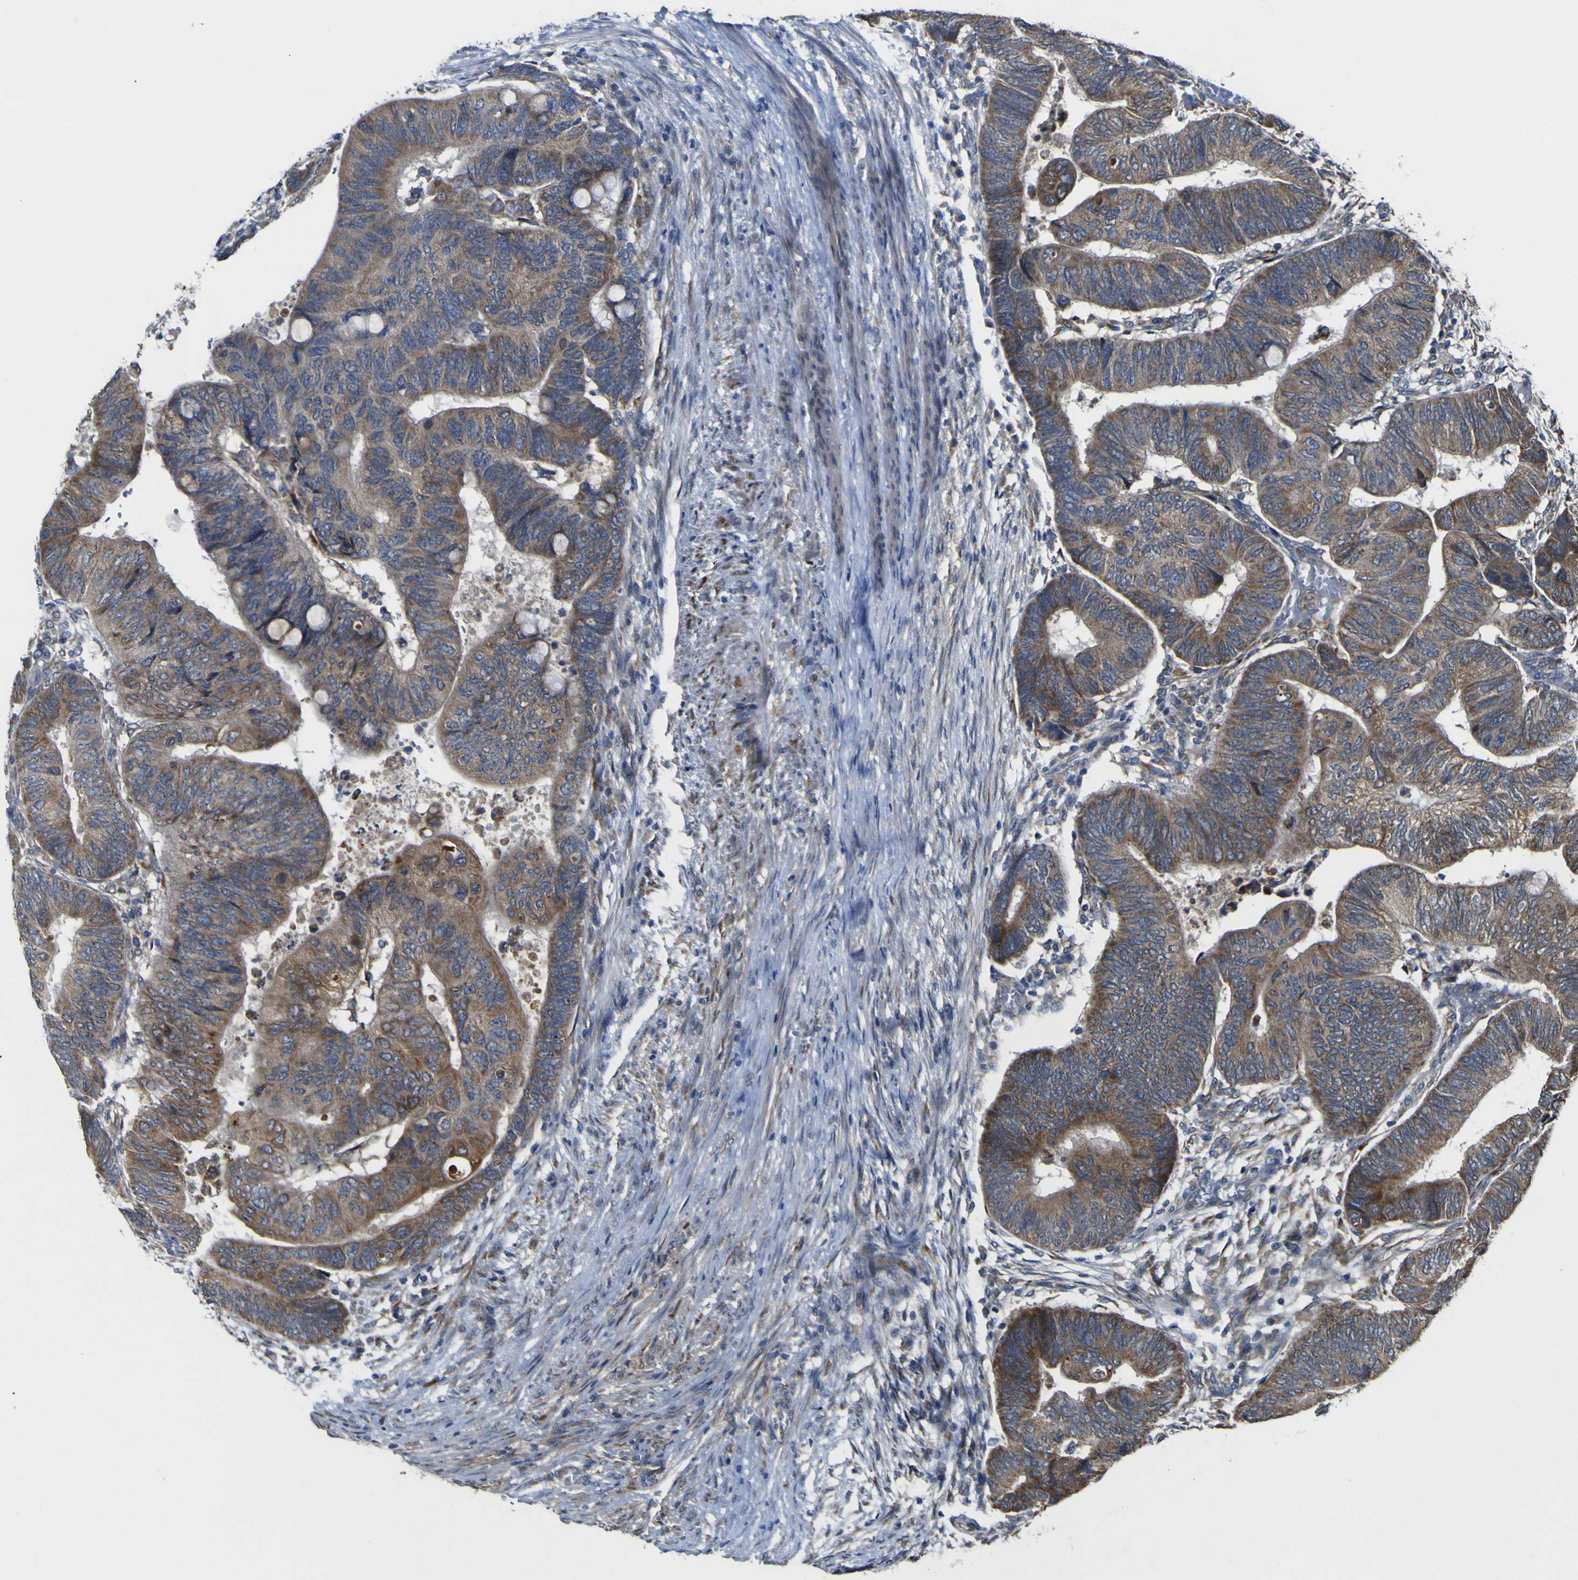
{"staining": {"intensity": "moderate", "quantity": ">75%", "location": "cytoplasmic/membranous"}, "tissue": "colorectal cancer", "cell_type": "Tumor cells", "image_type": "cancer", "snomed": [{"axis": "morphology", "description": "Normal tissue, NOS"}, {"axis": "morphology", "description": "Adenocarcinoma, NOS"}, {"axis": "topography", "description": "Rectum"}, {"axis": "topography", "description": "Peripheral nerve tissue"}], "caption": "This image displays IHC staining of colorectal adenocarcinoma, with medium moderate cytoplasmic/membranous staining in about >75% of tumor cells.", "gene": "IRAK2", "patient": {"sex": "male", "age": 92}}